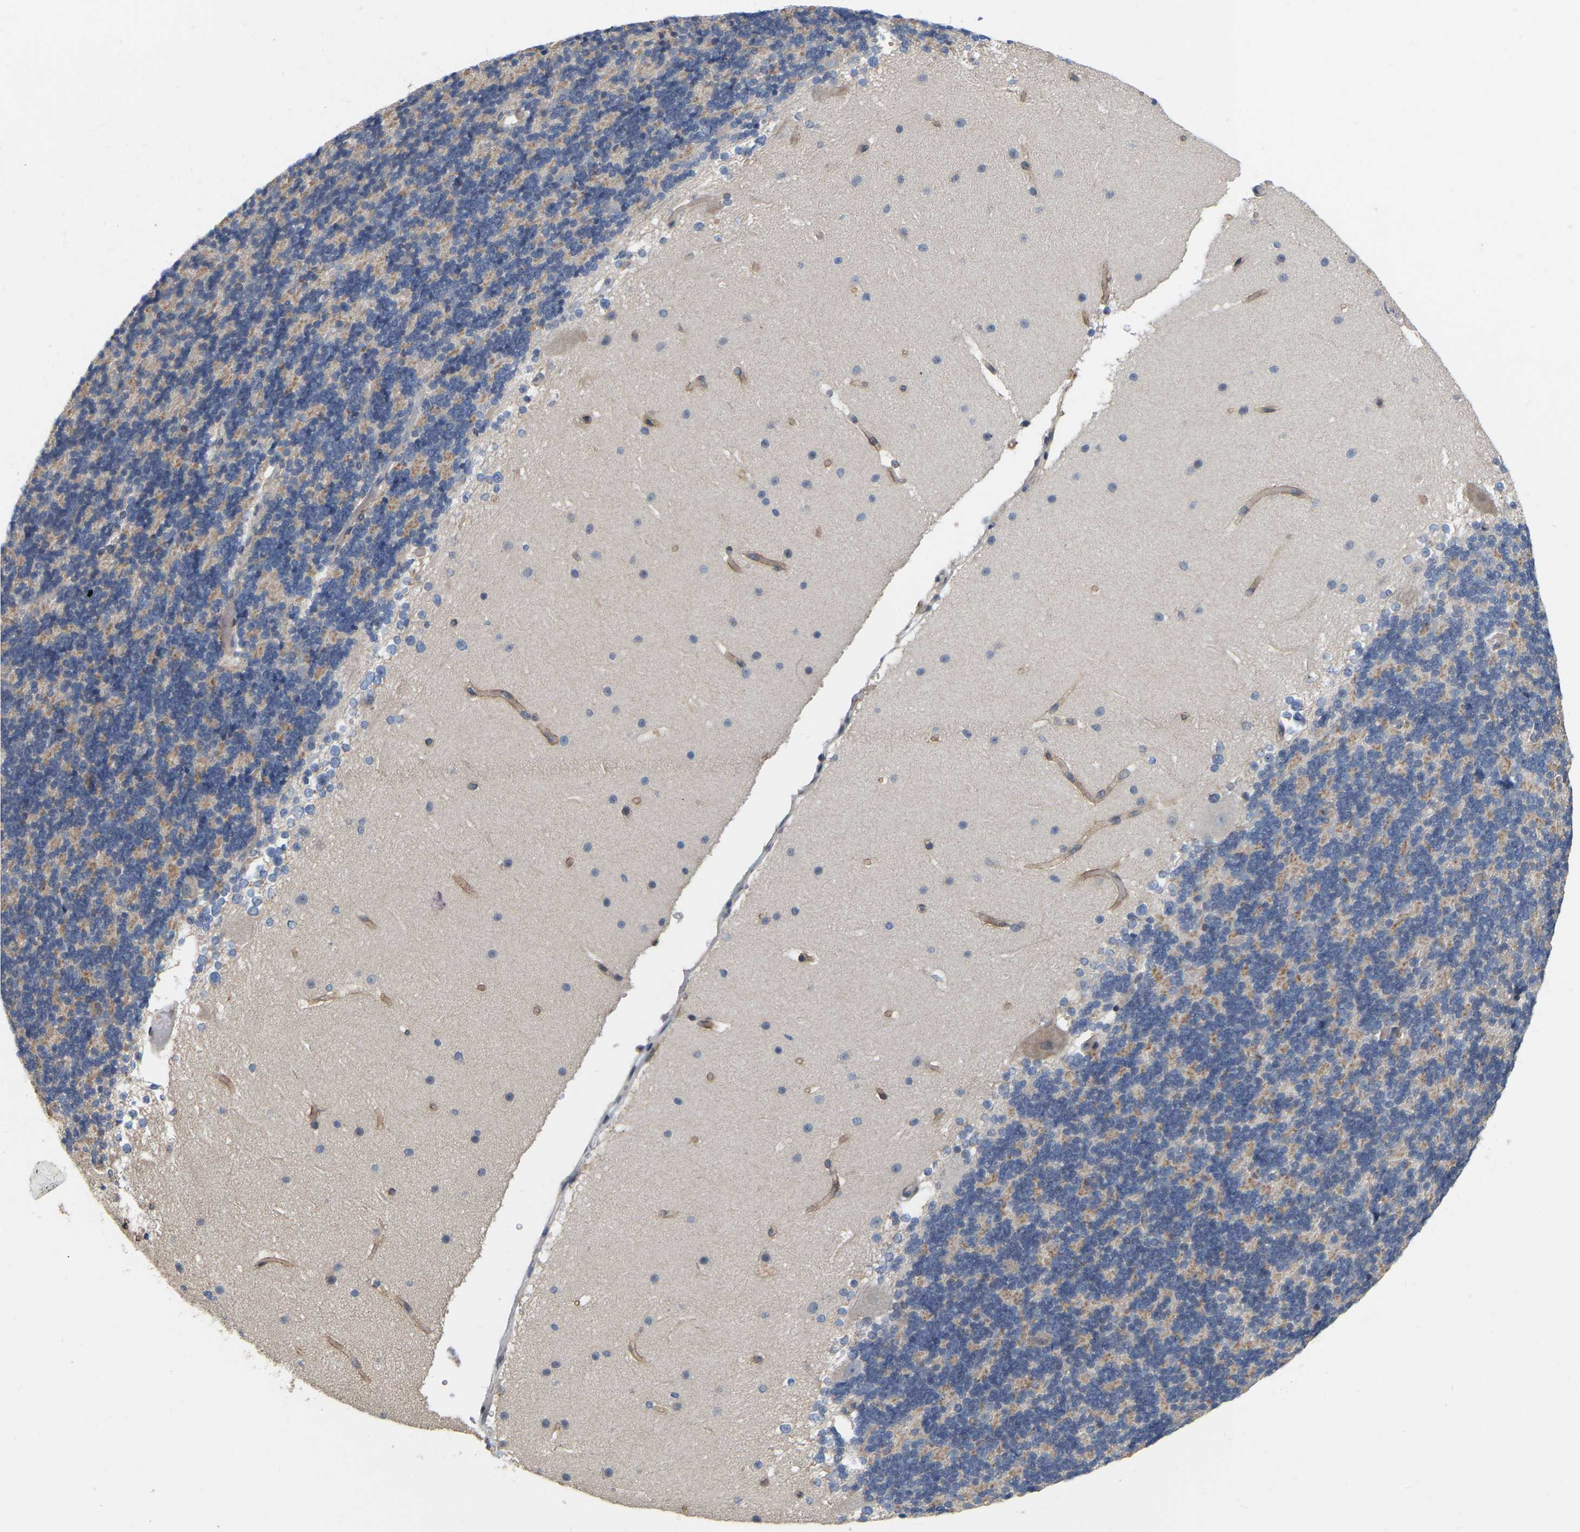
{"staining": {"intensity": "weak", "quantity": "25%-75%", "location": "cytoplasmic/membranous"}, "tissue": "cerebellum", "cell_type": "Cells in granular layer", "image_type": "normal", "snomed": [{"axis": "morphology", "description": "Normal tissue, NOS"}, {"axis": "topography", "description": "Cerebellum"}], "caption": "DAB (3,3'-diaminobenzidine) immunohistochemical staining of unremarkable cerebellum exhibits weak cytoplasmic/membranous protein staining in about 25%-75% of cells in granular layer.", "gene": "SSH1", "patient": {"sex": "female", "age": 19}}